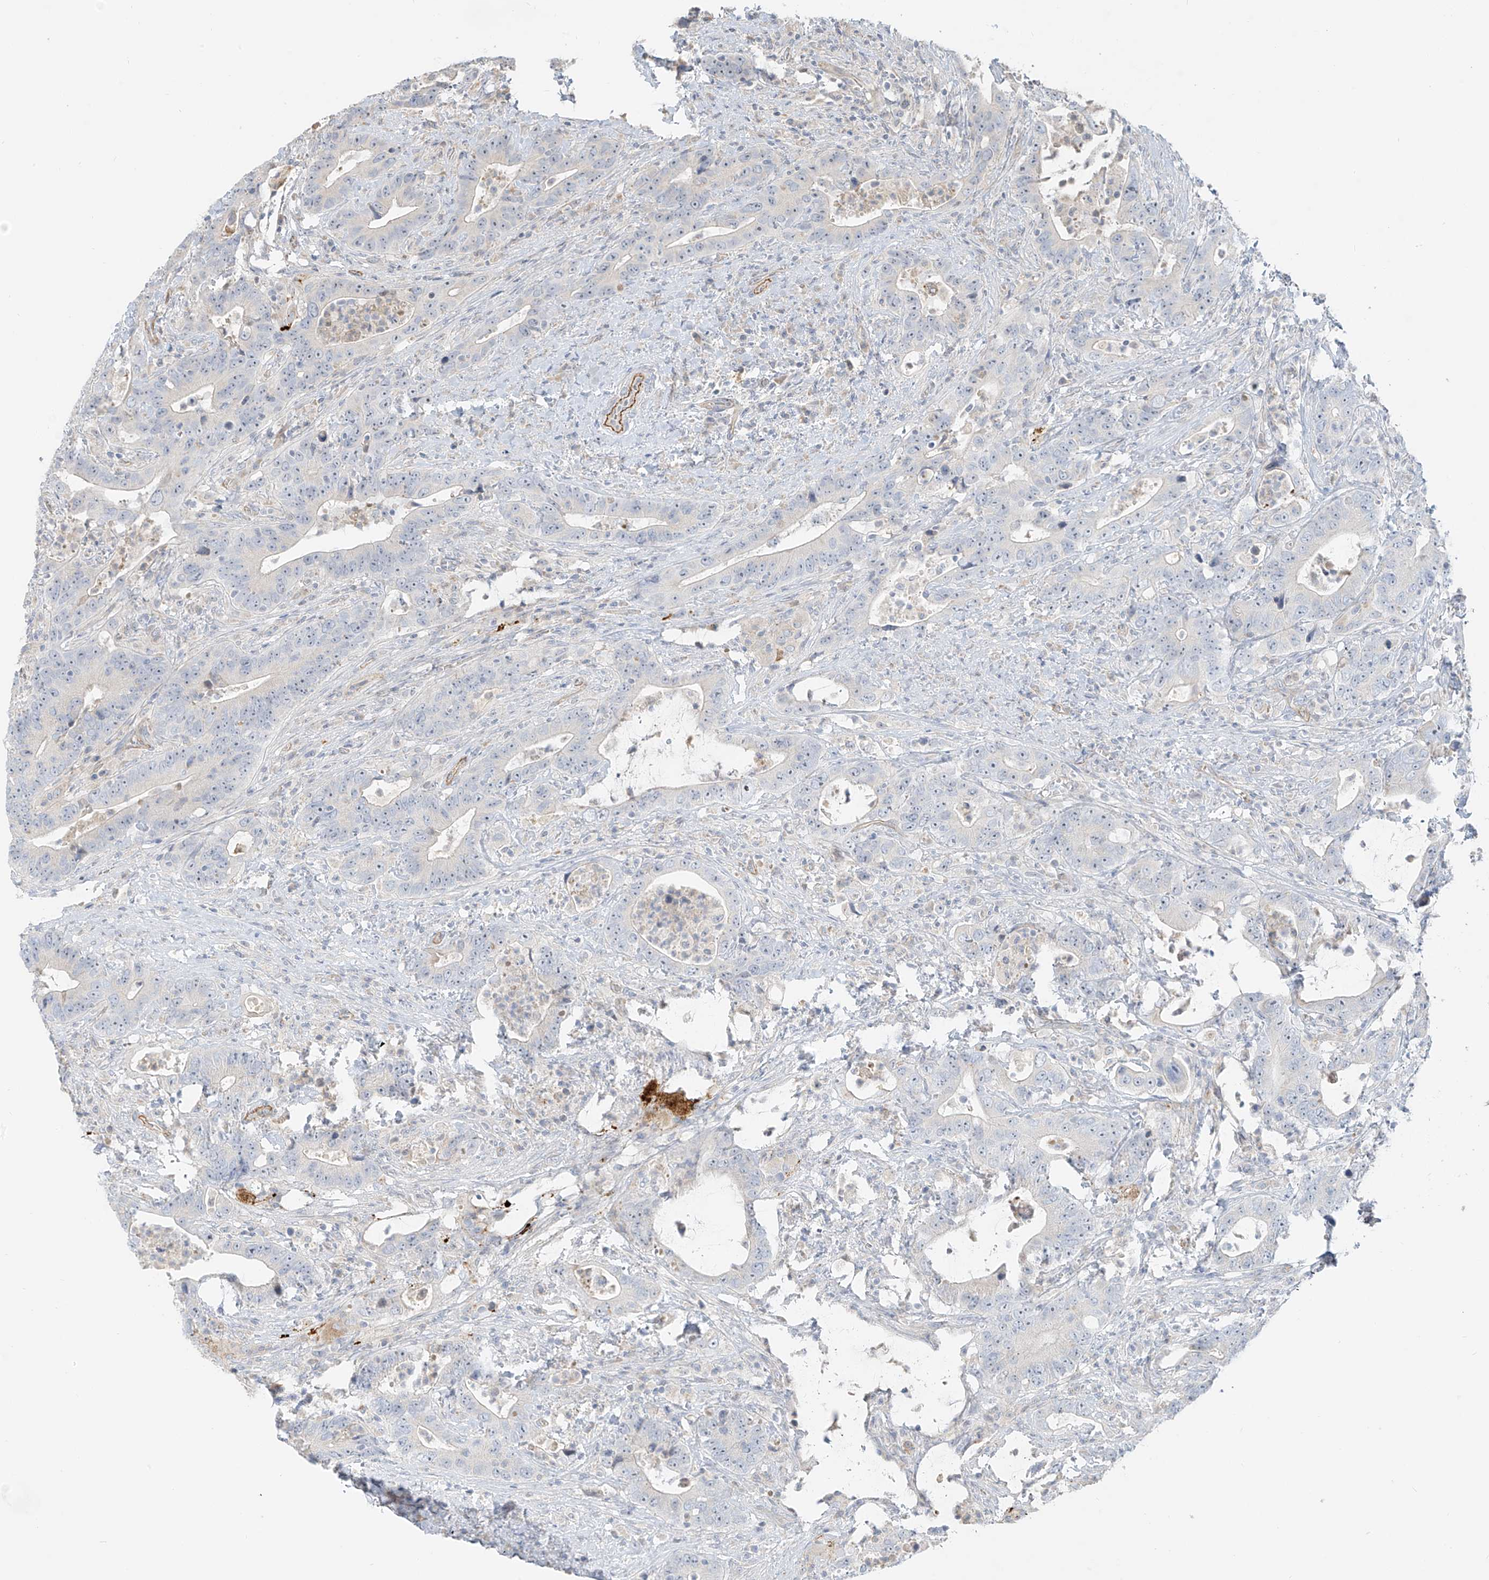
{"staining": {"intensity": "negative", "quantity": "none", "location": "none"}, "tissue": "colorectal cancer", "cell_type": "Tumor cells", "image_type": "cancer", "snomed": [{"axis": "morphology", "description": "Adenocarcinoma, NOS"}, {"axis": "topography", "description": "Colon"}], "caption": "Tumor cells show no significant staining in colorectal cancer.", "gene": "C2orf42", "patient": {"sex": "female", "age": 75}}